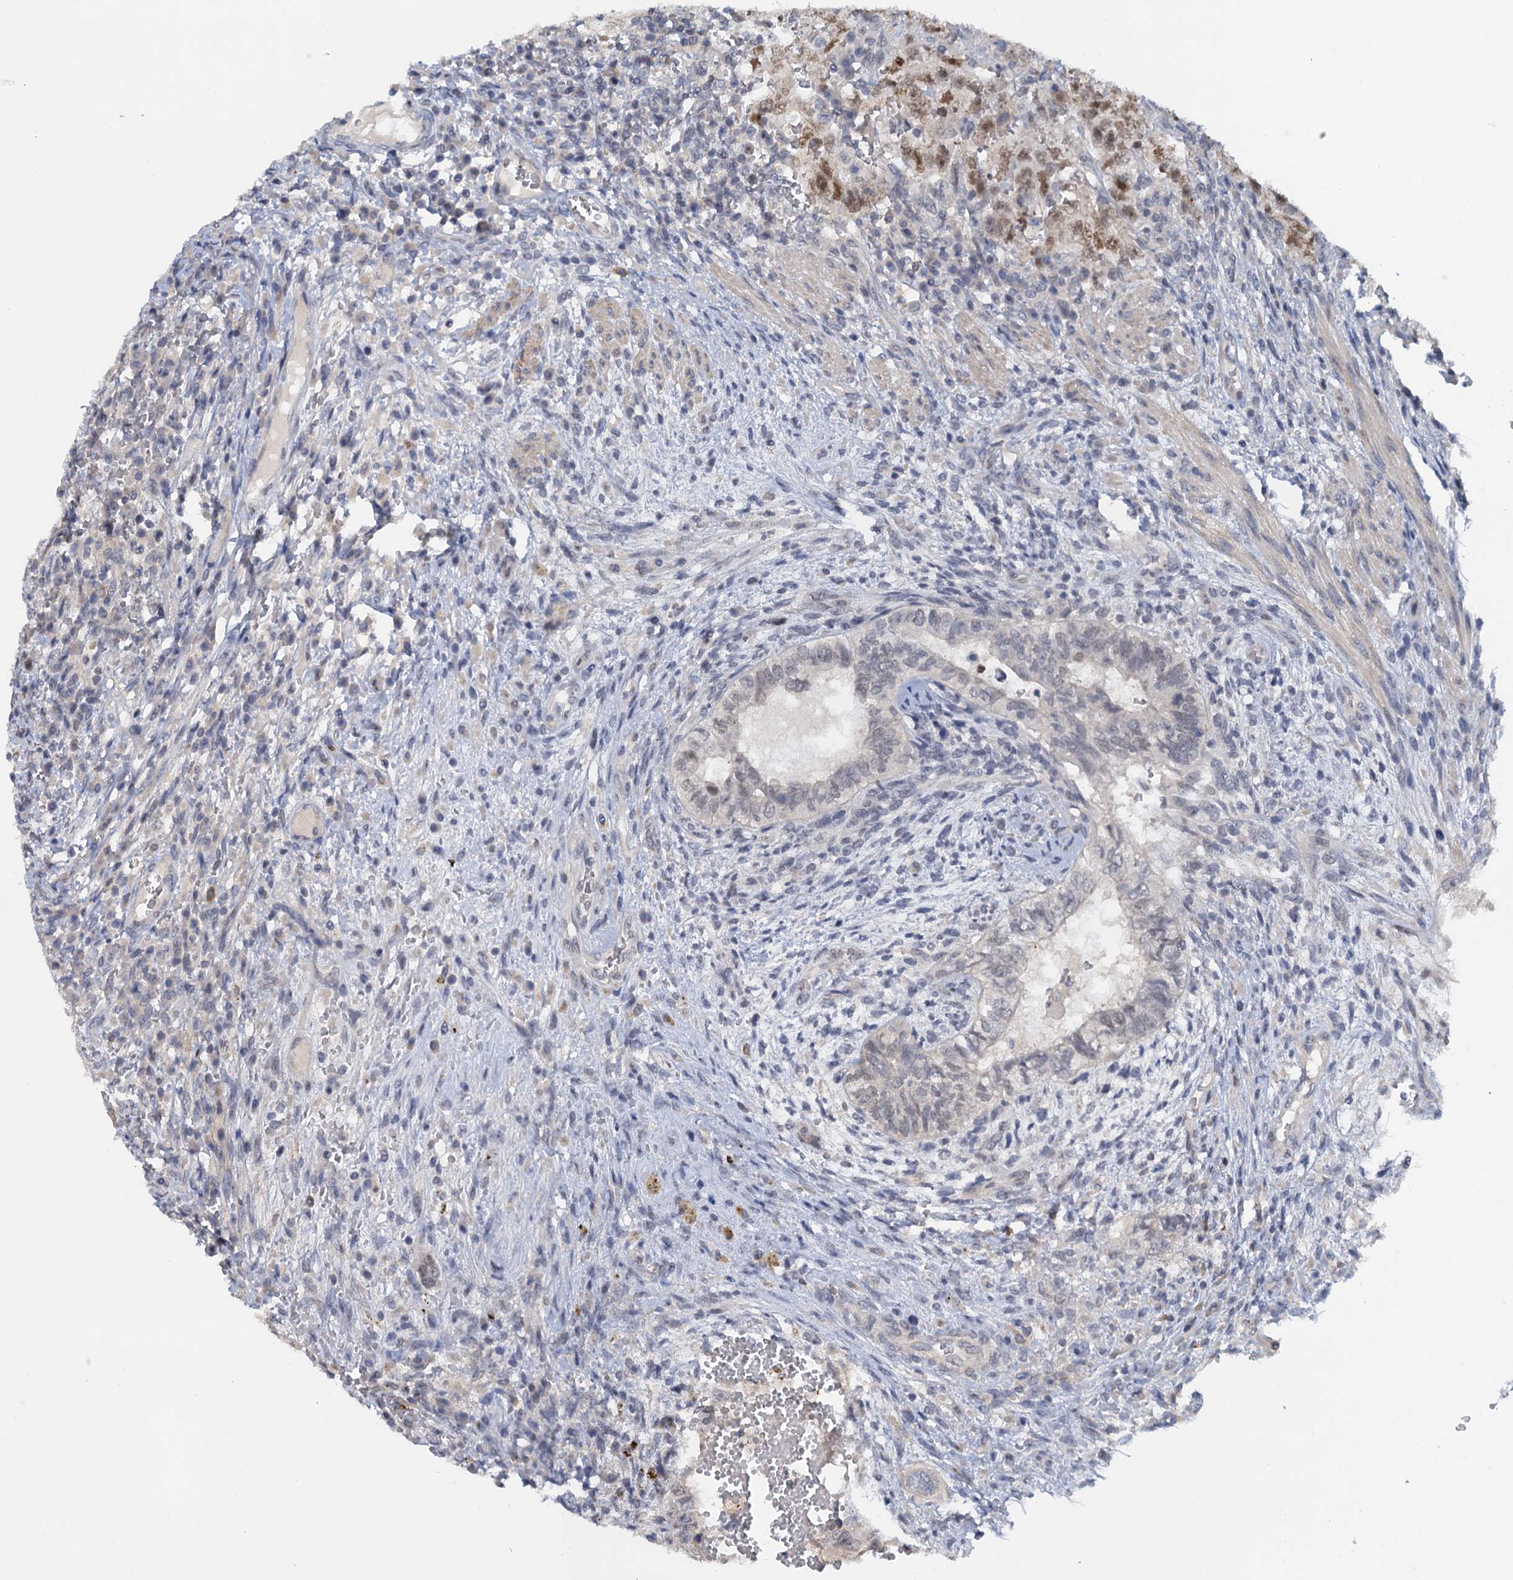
{"staining": {"intensity": "weak", "quantity": "<25%", "location": "nuclear"}, "tissue": "testis cancer", "cell_type": "Tumor cells", "image_type": "cancer", "snomed": [{"axis": "morphology", "description": "Carcinoma, Embryonal, NOS"}, {"axis": "topography", "description": "Testis"}], "caption": "This is an immunohistochemistry photomicrograph of human testis cancer (embryonal carcinoma). There is no positivity in tumor cells.", "gene": "MRFAP1", "patient": {"sex": "male", "age": 26}}